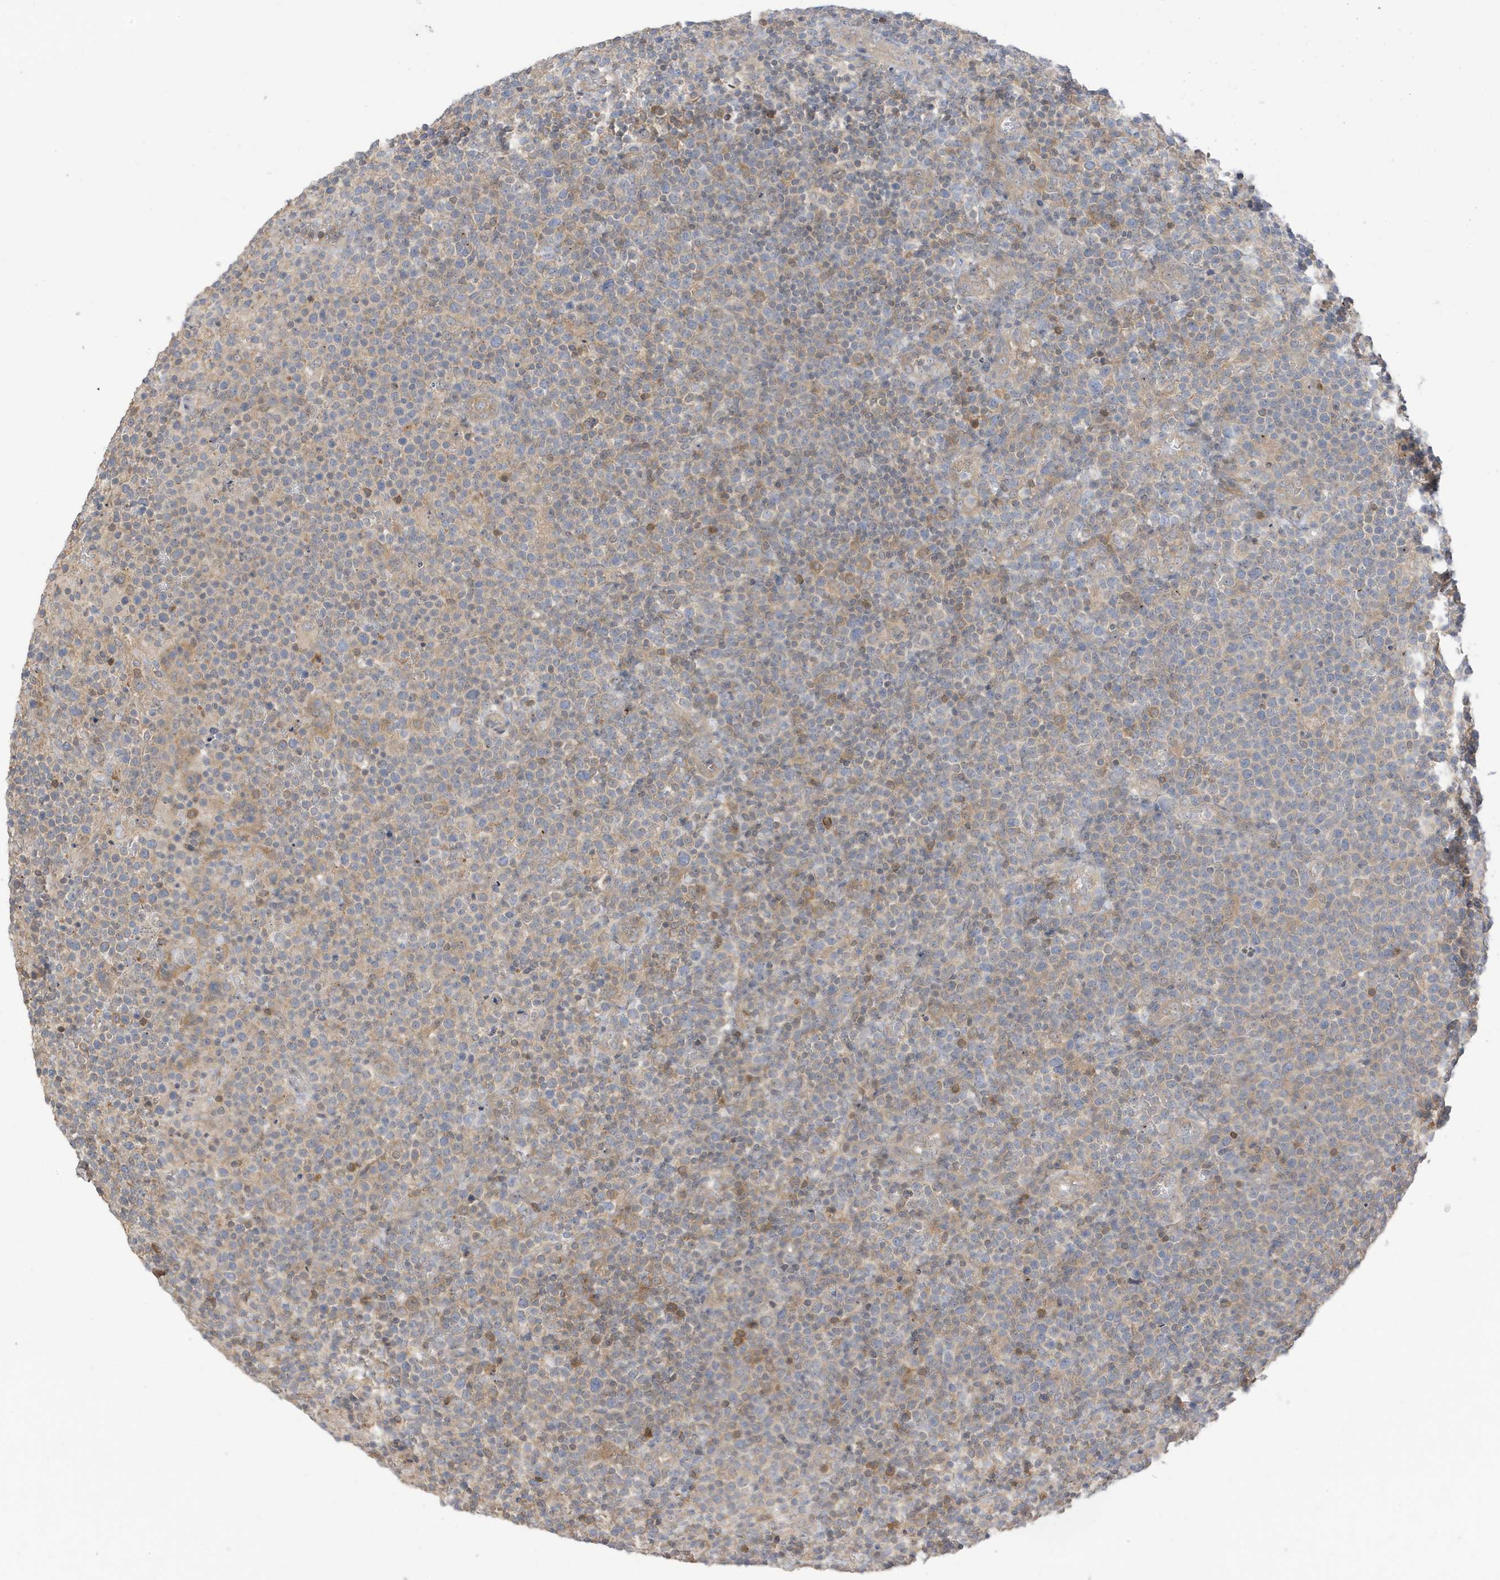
{"staining": {"intensity": "negative", "quantity": "none", "location": "none"}, "tissue": "lymphoma", "cell_type": "Tumor cells", "image_type": "cancer", "snomed": [{"axis": "morphology", "description": "Malignant lymphoma, non-Hodgkin's type, High grade"}, {"axis": "topography", "description": "Lymph node"}], "caption": "The photomicrograph shows no significant staining in tumor cells of high-grade malignant lymphoma, non-Hodgkin's type.", "gene": "TAB3", "patient": {"sex": "male", "age": 61}}